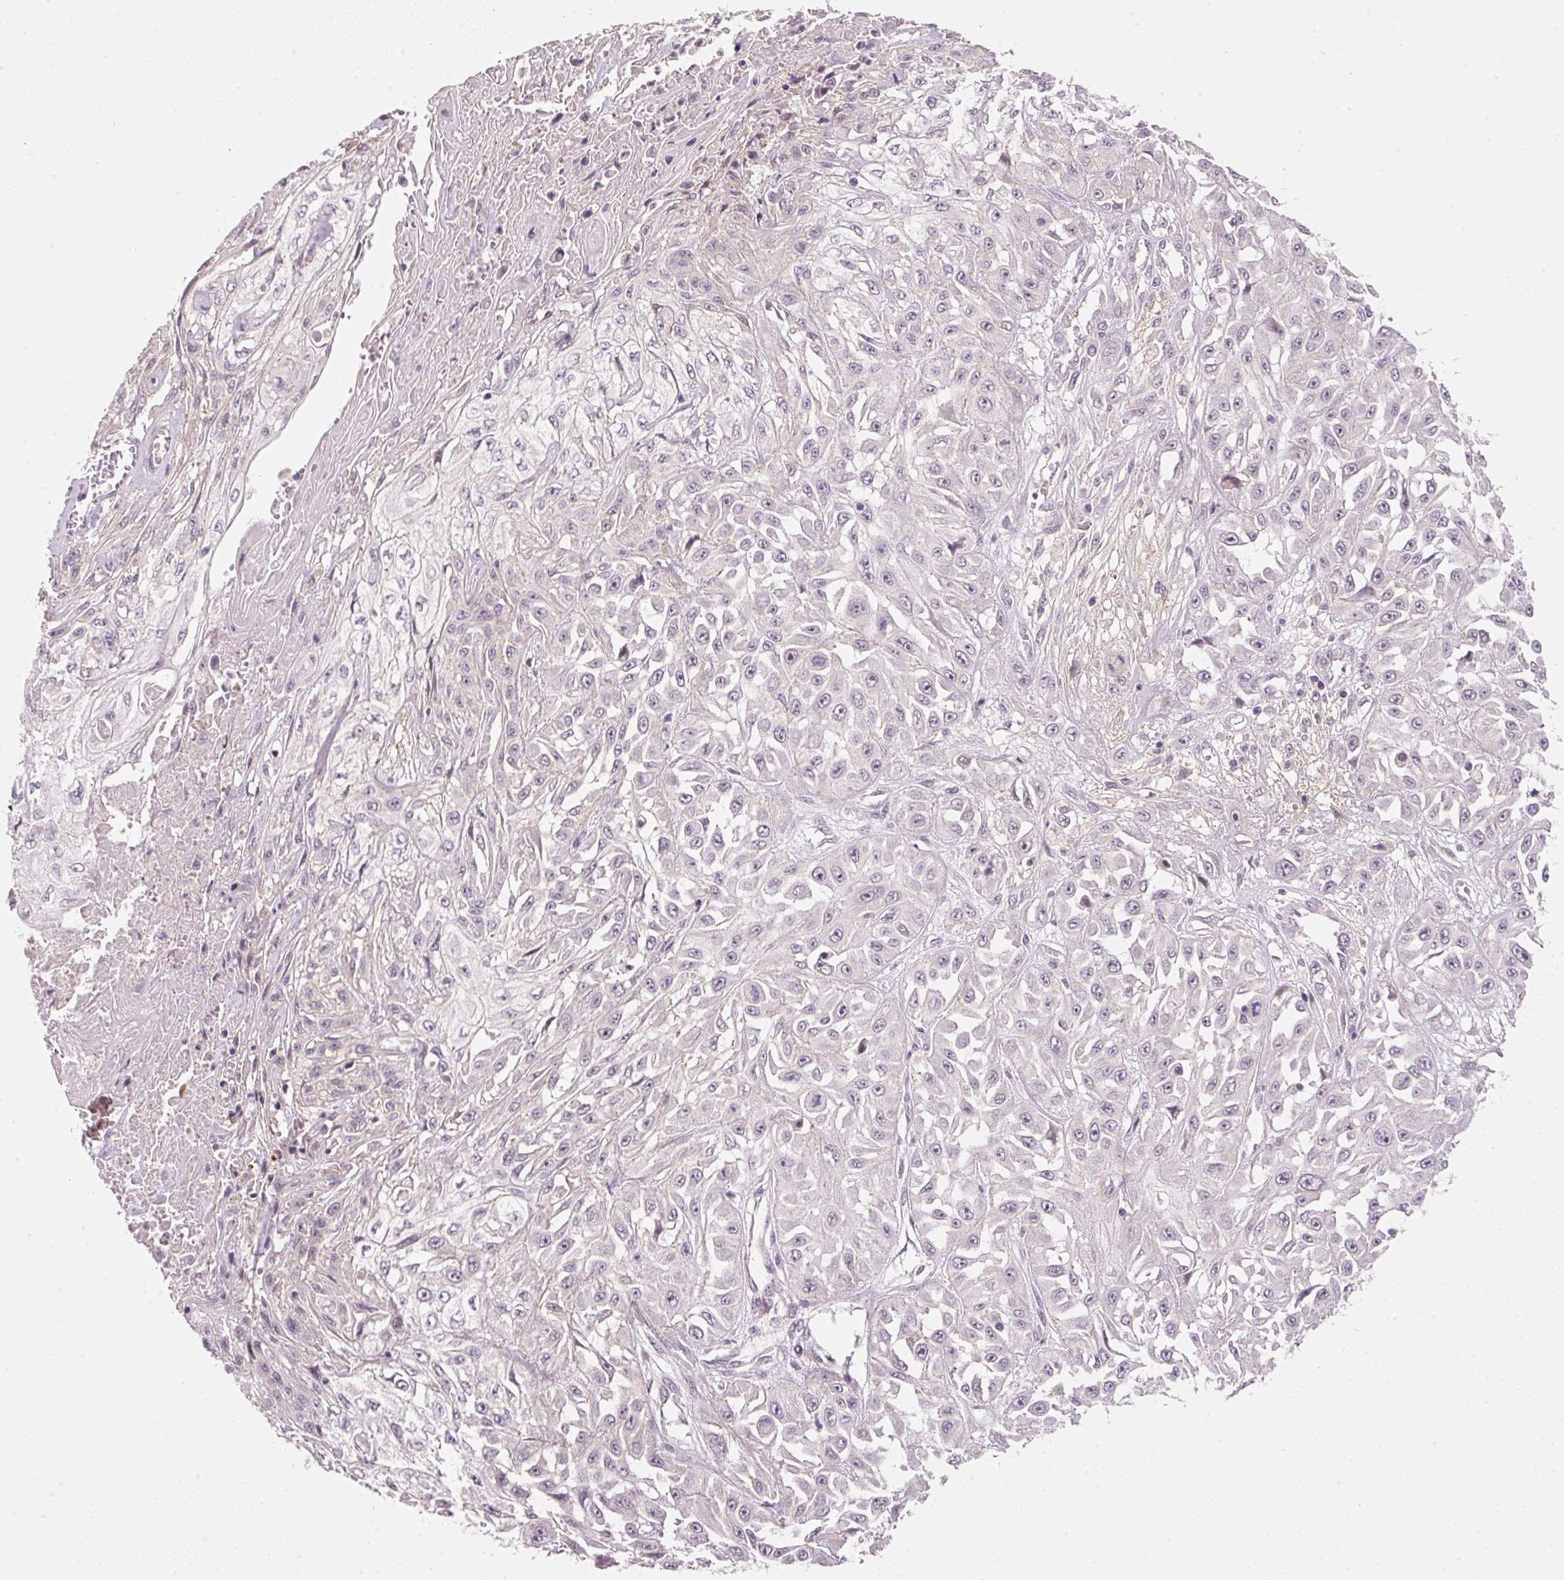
{"staining": {"intensity": "negative", "quantity": "none", "location": "none"}, "tissue": "skin cancer", "cell_type": "Tumor cells", "image_type": "cancer", "snomed": [{"axis": "morphology", "description": "Squamous cell carcinoma, NOS"}, {"axis": "morphology", "description": "Squamous cell carcinoma, metastatic, NOS"}, {"axis": "topography", "description": "Skin"}, {"axis": "topography", "description": "Lymph node"}], "caption": "Tumor cells show no significant protein expression in skin cancer.", "gene": "TIRAP", "patient": {"sex": "male", "age": 75}}